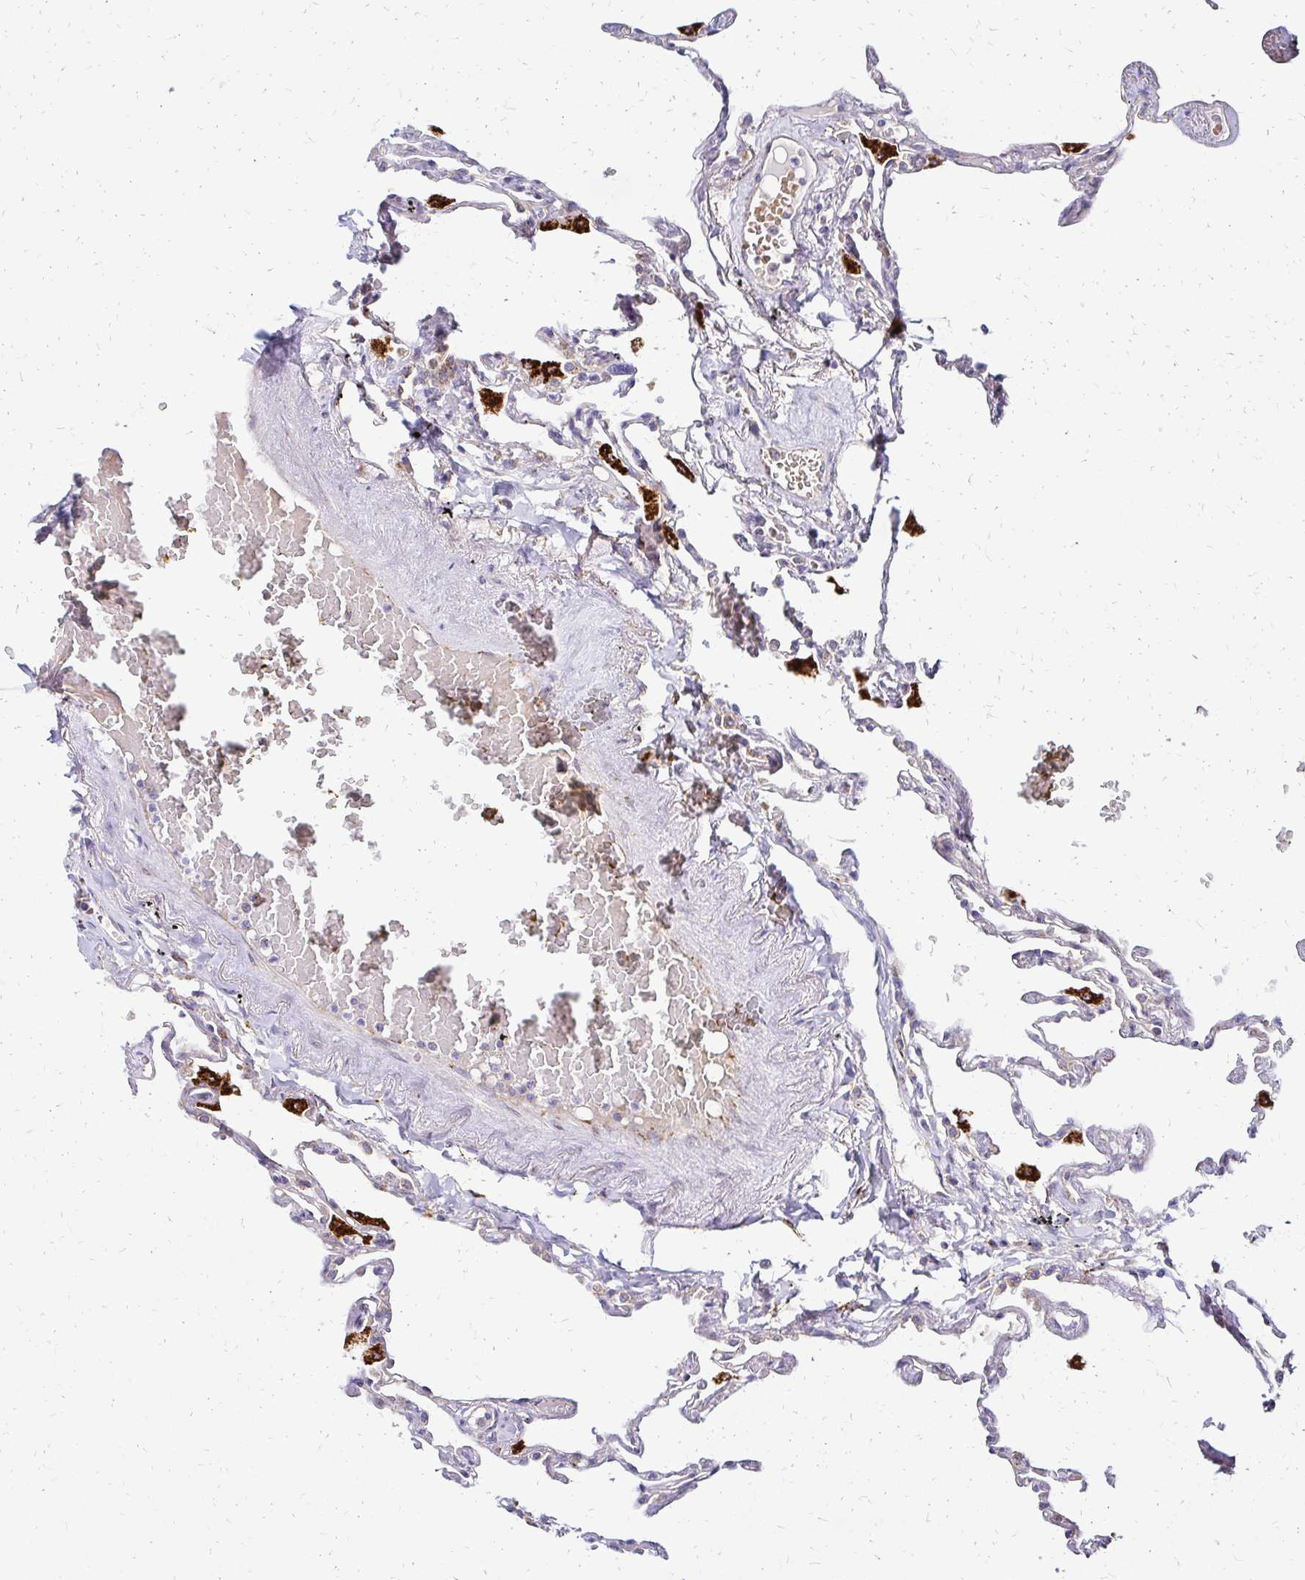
{"staining": {"intensity": "weak", "quantity": "<25%", "location": "cytoplasmic/membranous"}, "tissue": "lung", "cell_type": "Alveolar cells", "image_type": "normal", "snomed": [{"axis": "morphology", "description": "Normal tissue, NOS"}, {"axis": "topography", "description": "Lung"}], "caption": "Immunohistochemistry image of unremarkable lung stained for a protein (brown), which demonstrates no positivity in alveolar cells. (Brightfield microscopy of DAB (3,3'-diaminobenzidine) immunohistochemistry at high magnification).", "gene": "IDUA", "patient": {"sex": "female", "age": 67}}